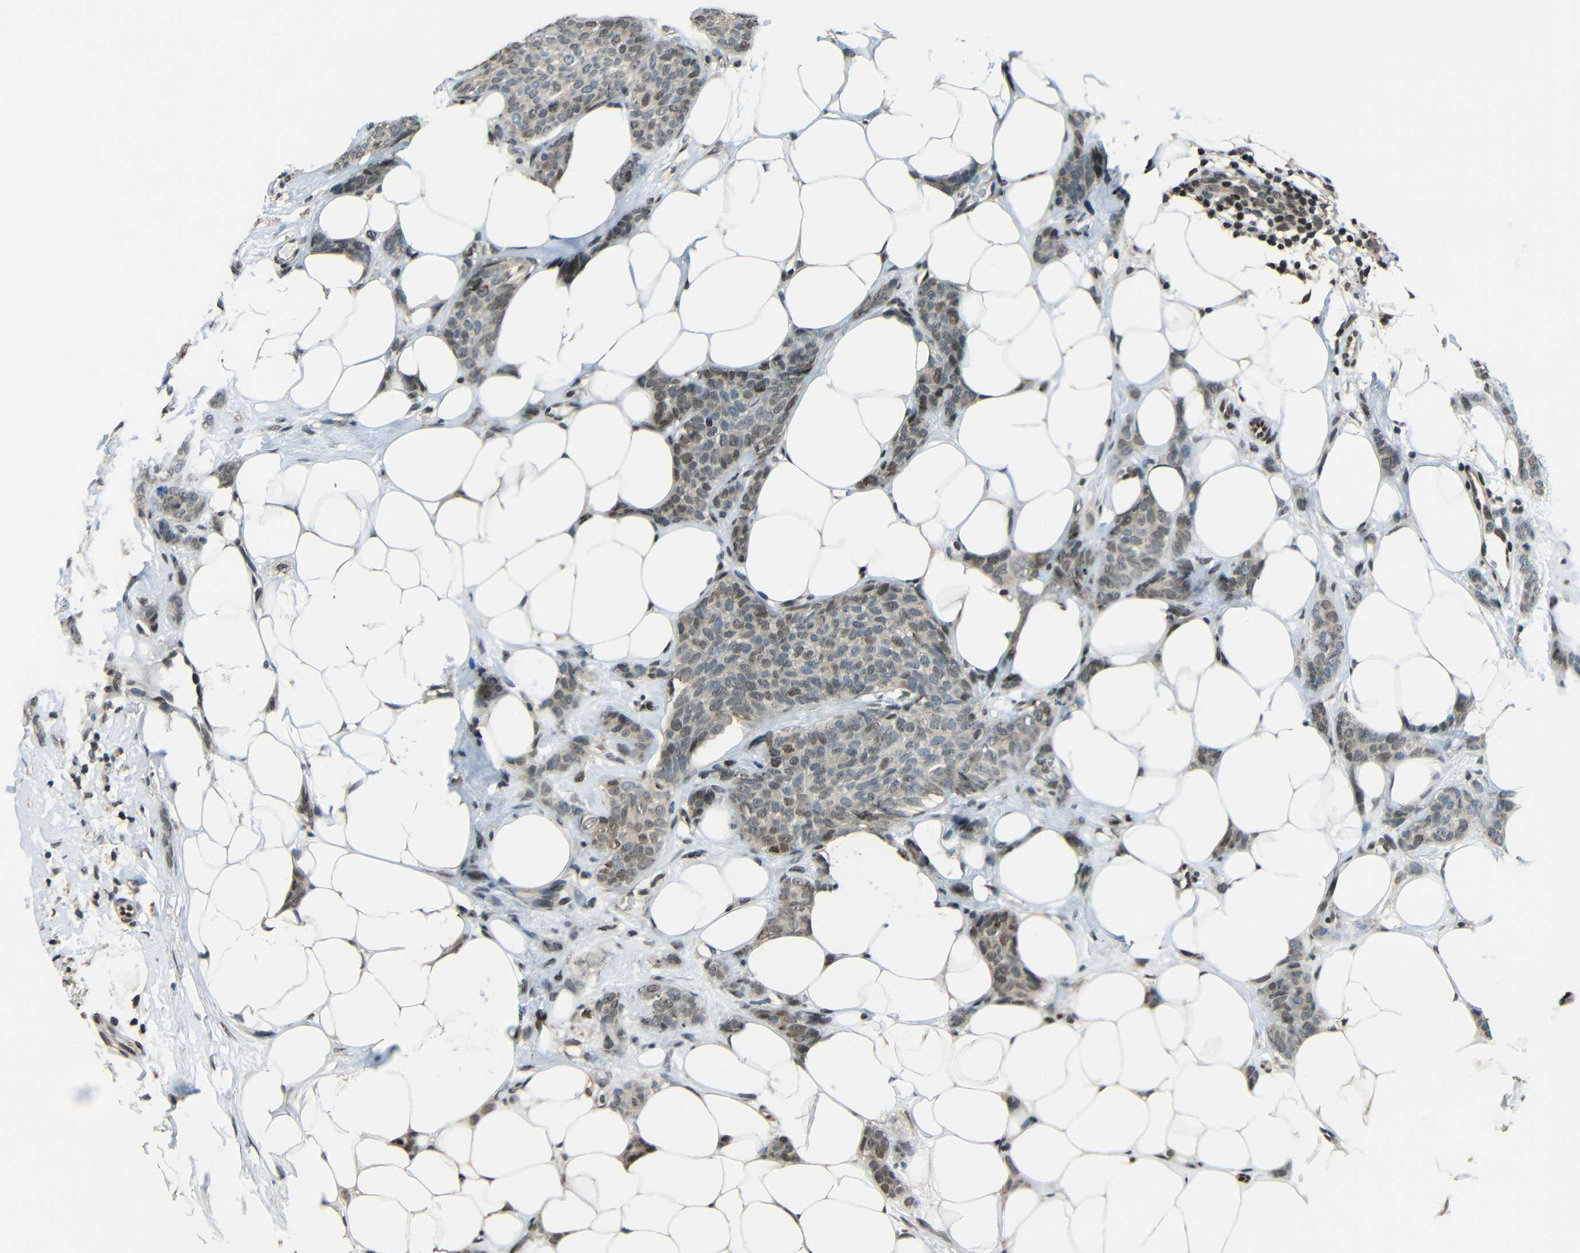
{"staining": {"intensity": "weak", "quantity": "25%-75%", "location": "nuclear"}, "tissue": "breast cancer", "cell_type": "Tumor cells", "image_type": "cancer", "snomed": [{"axis": "morphology", "description": "Lobular carcinoma"}, {"axis": "topography", "description": "Skin"}, {"axis": "topography", "description": "Breast"}], "caption": "A histopathology image of human breast cancer (lobular carcinoma) stained for a protein displays weak nuclear brown staining in tumor cells. (DAB (3,3'-diaminobenzidine) IHC, brown staining for protein, blue staining for nuclei).", "gene": "PSIP1", "patient": {"sex": "female", "age": 46}}